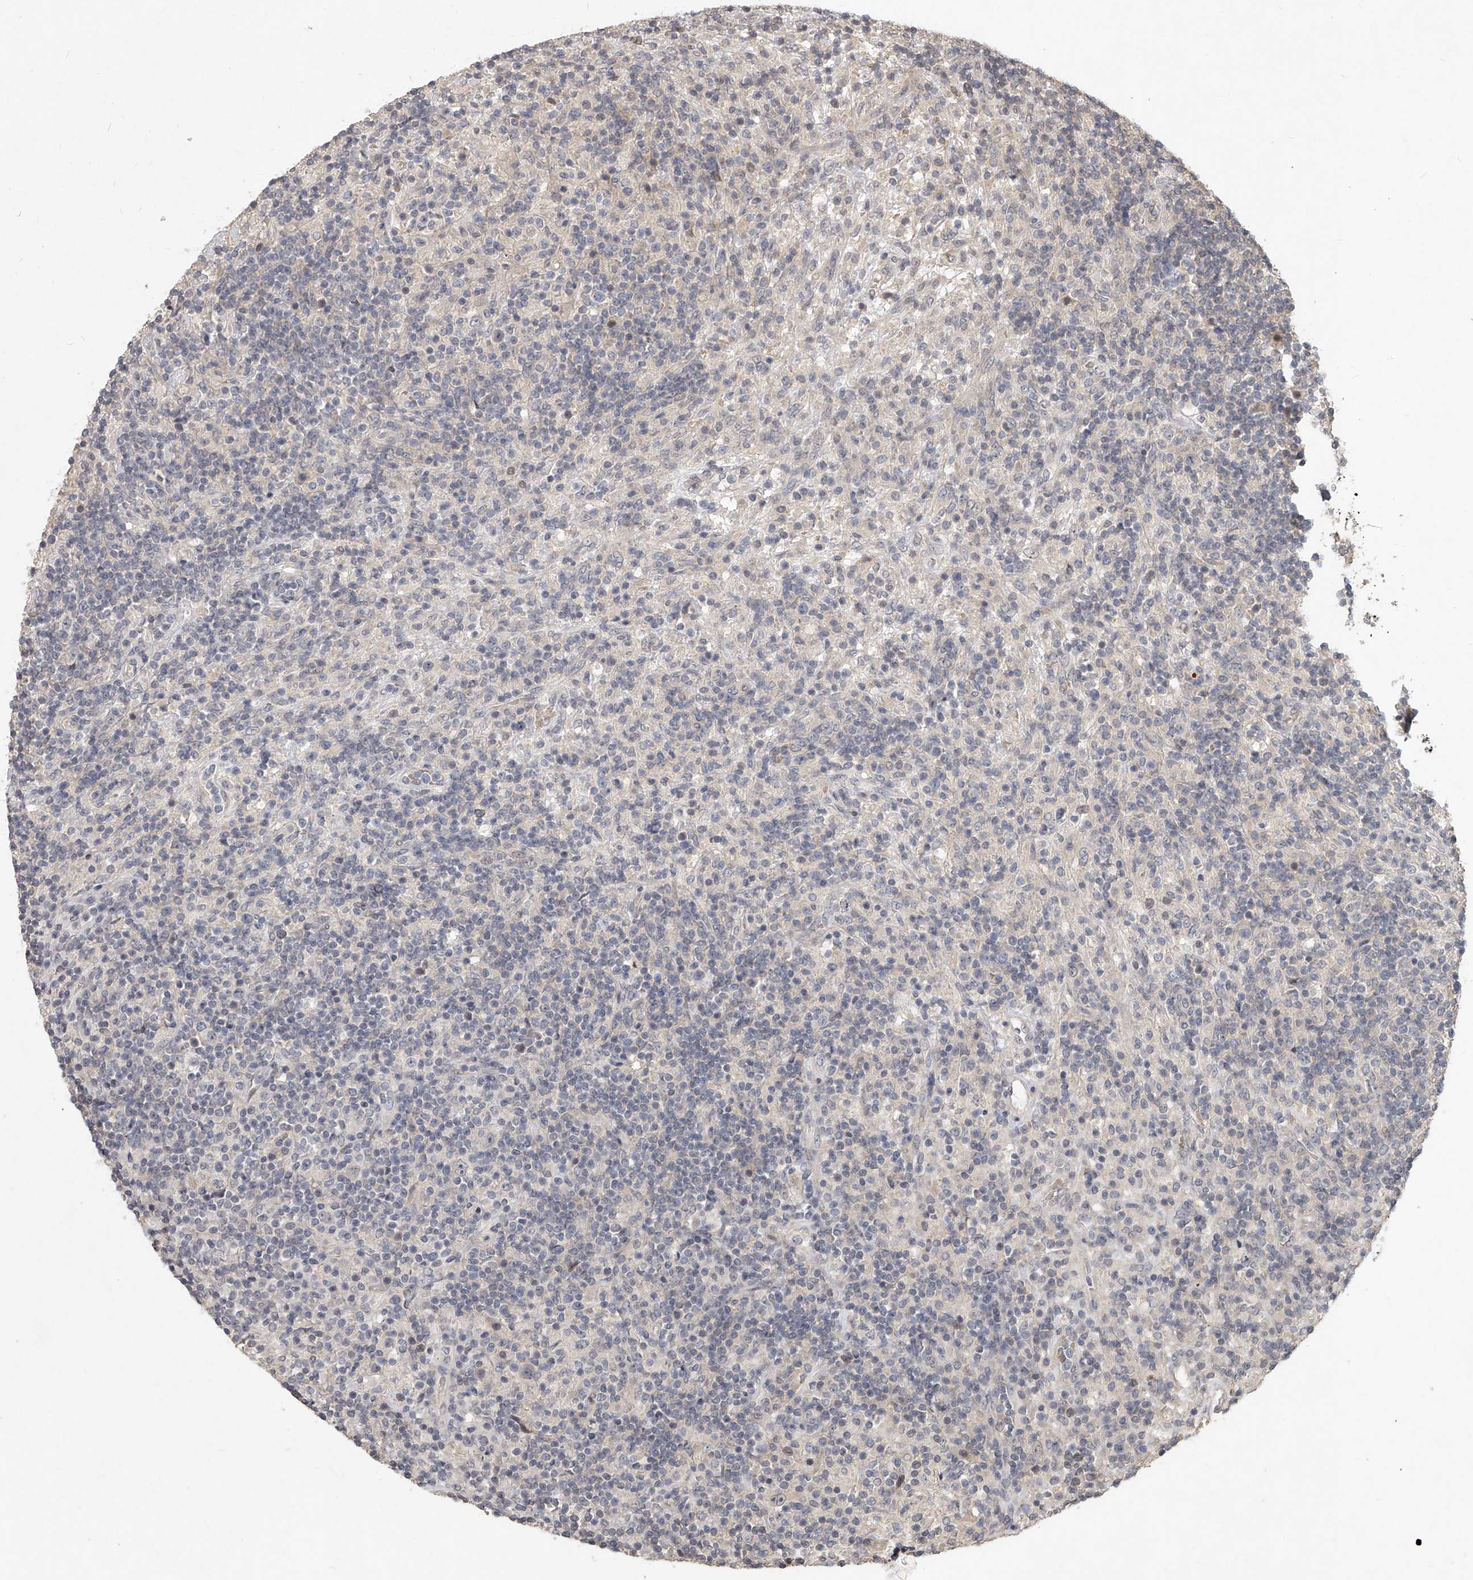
{"staining": {"intensity": "negative", "quantity": "none", "location": "none"}, "tissue": "lymphoma", "cell_type": "Tumor cells", "image_type": "cancer", "snomed": [{"axis": "morphology", "description": "Hodgkin's disease, NOS"}, {"axis": "topography", "description": "Lymph node"}], "caption": "IHC photomicrograph of Hodgkin's disease stained for a protein (brown), which displays no expression in tumor cells.", "gene": "SLC37A1", "patient": {"sex": "male", "age": 70}}